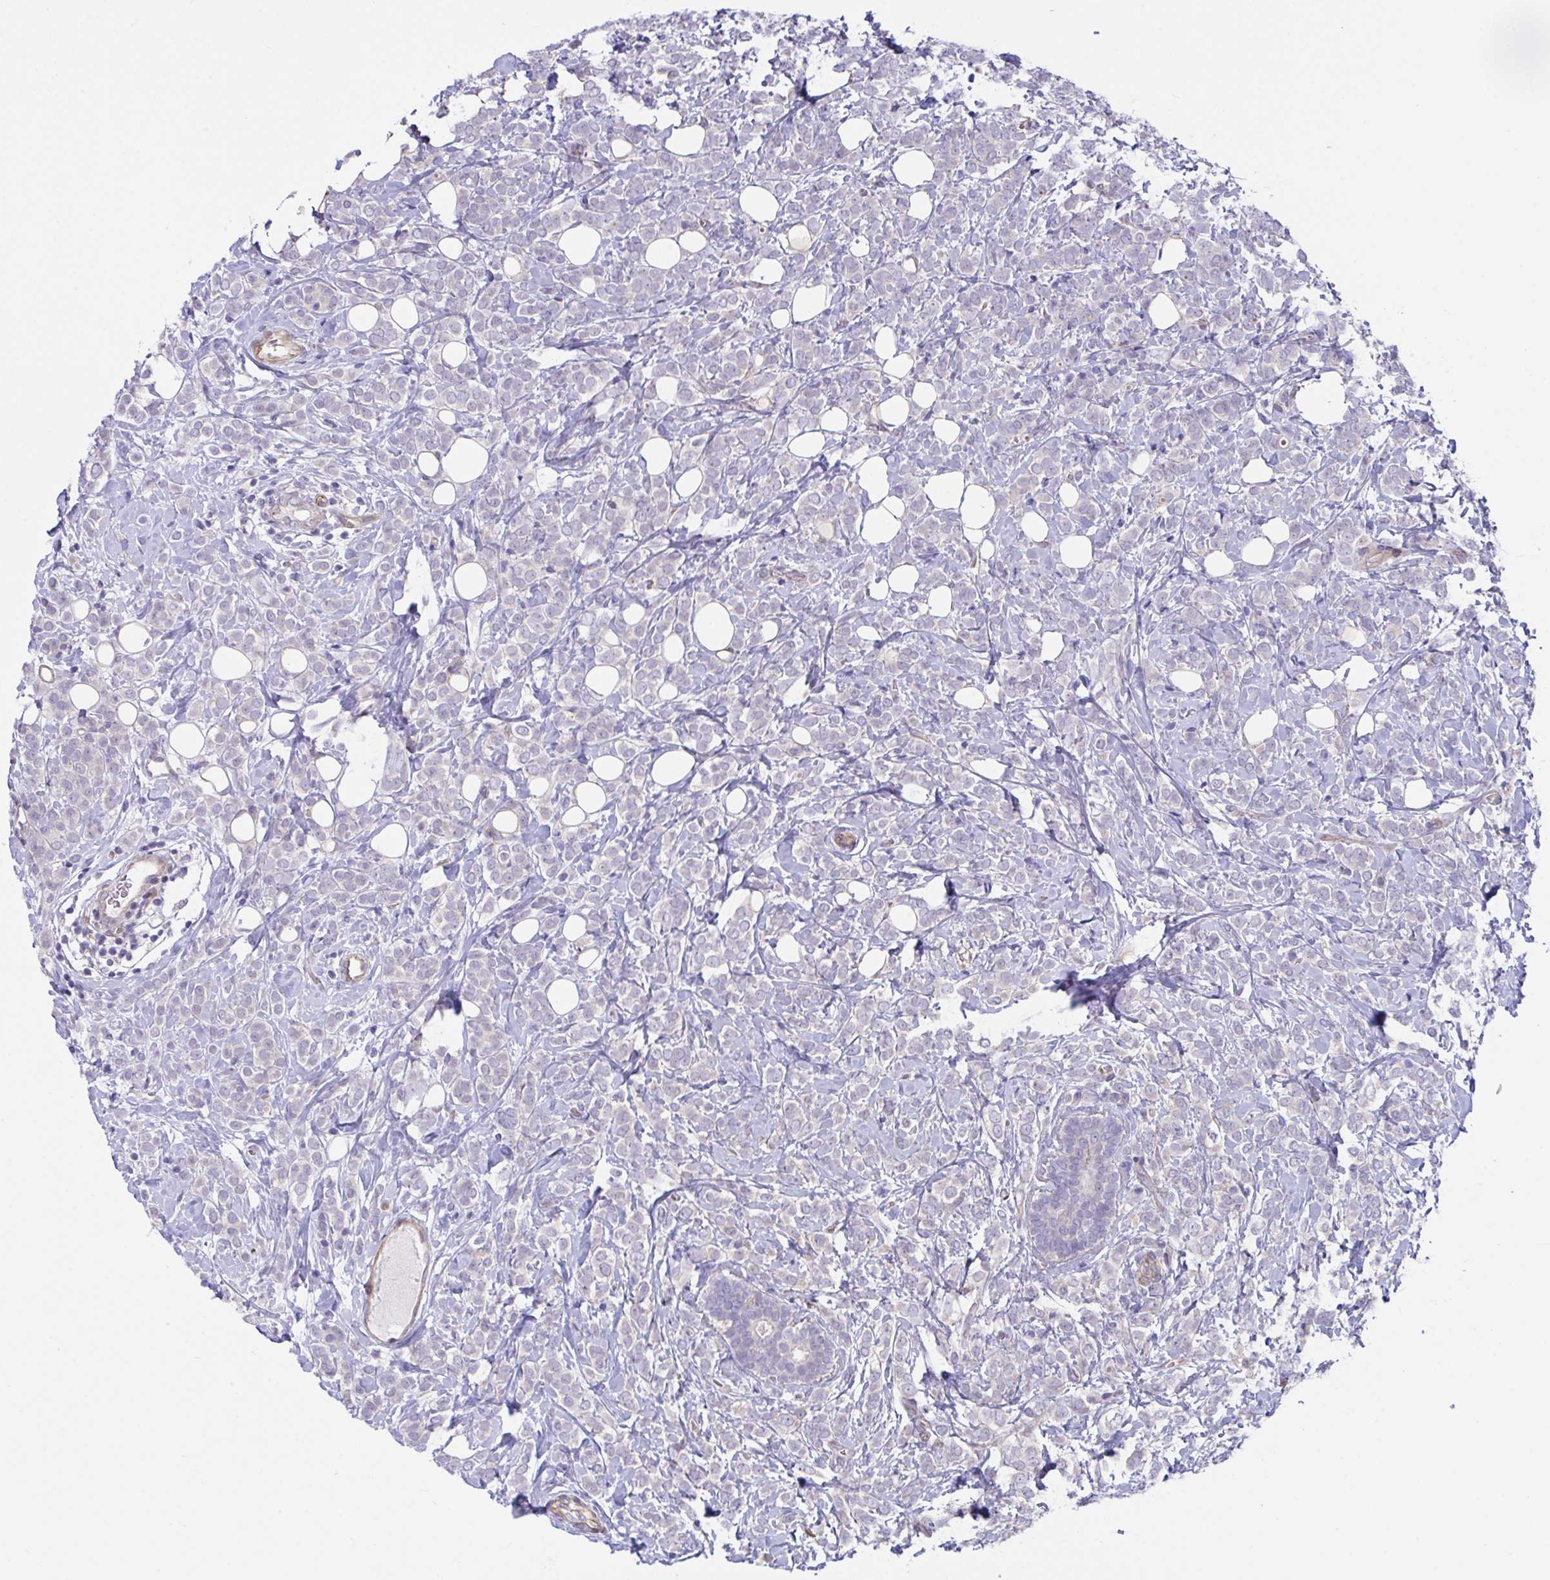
{"staining": {"intensity": "negative", "quantity": "none", "location": "none"}, "tissue": "breast cancer", "cell_type": "Tumor cells", "image_type": "cancer", "snomed": [{"axis": "morphology", "description": "Lobular carcinoma"}, {"axis": "topography", "description": "Breast"}], "caption": "Immunohistochemistry (IHC) histopathology image of neoplastic tissue: lobular carcinoma (breast) stained with DAB (3,3'-diaminobenzidine) demonstrates no significant protein staining in tumor cells.", "gene": "RHOXF1", "patient": {"sex": "female", "age": 49}}